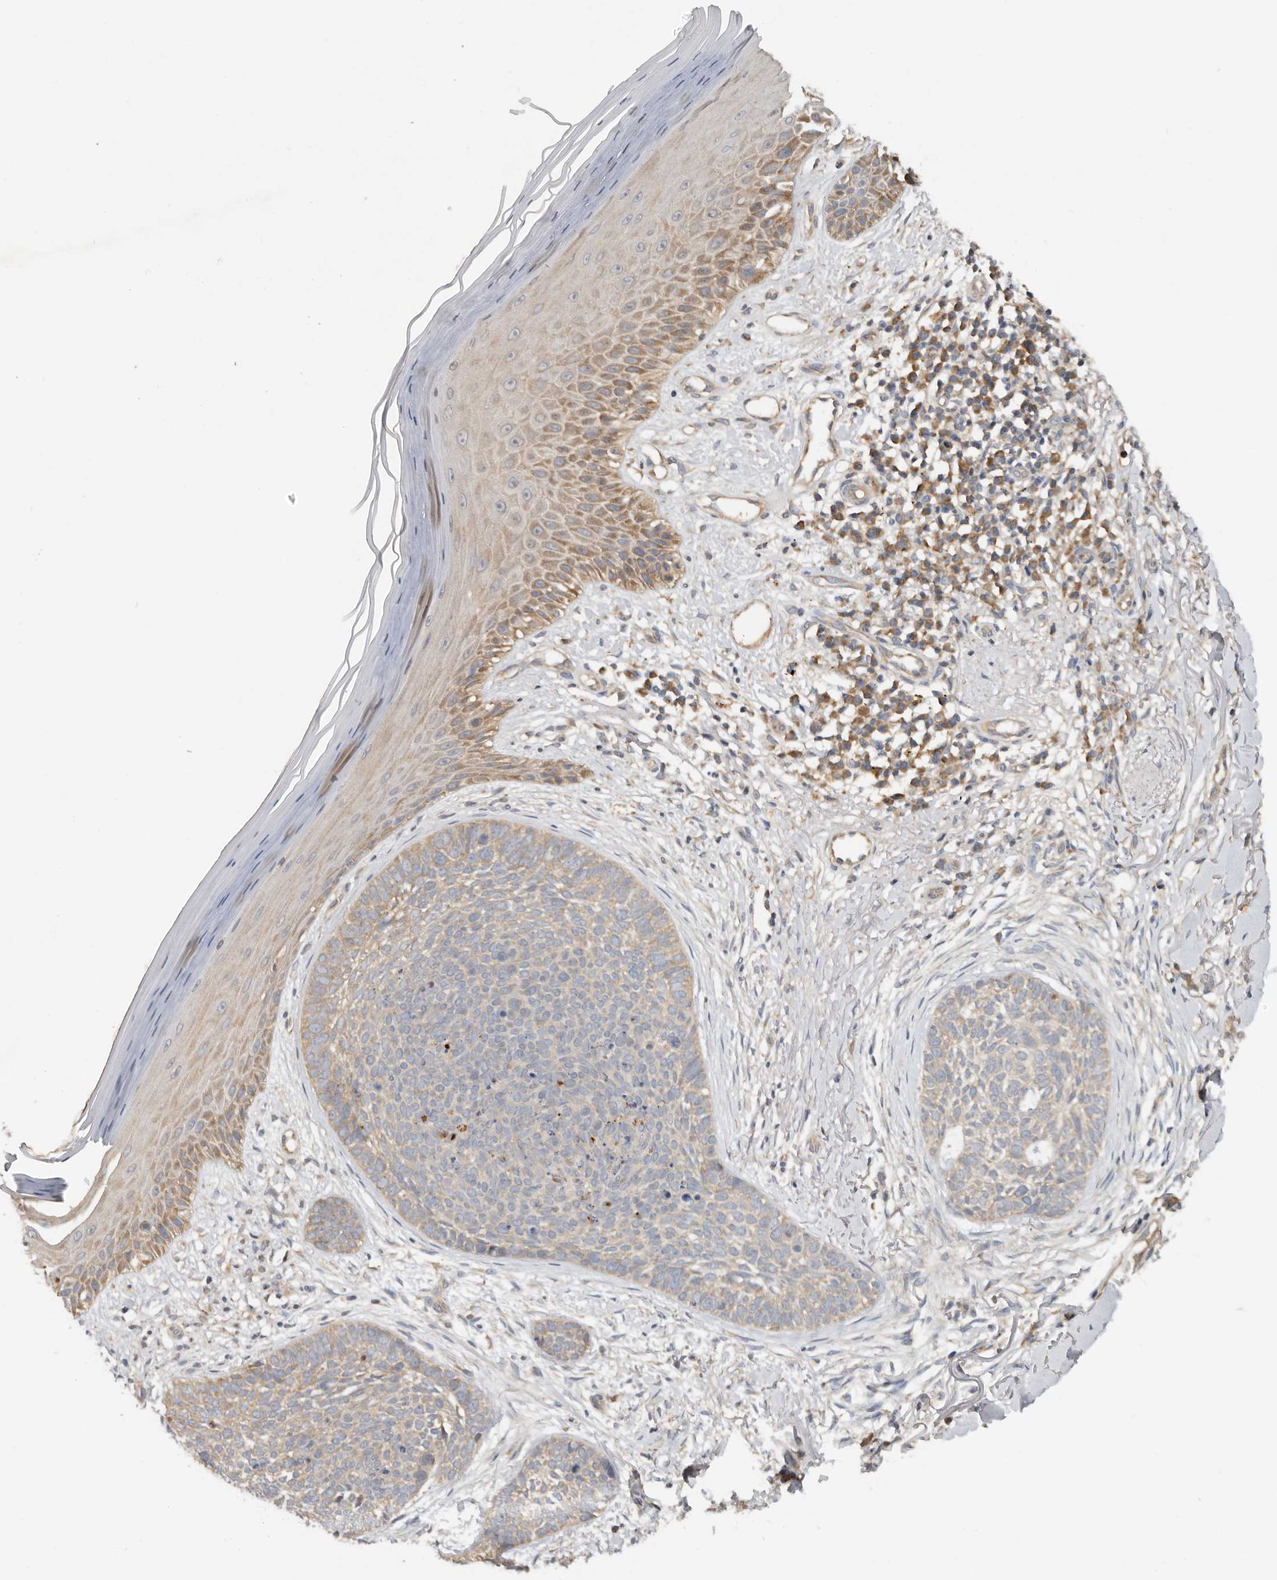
{"staining": {"intensity": "weak", "quantity": ">75%", "location": "cytoplasmic/membranous"}, "tissue": "skin cancer", "cell_type": "Tumor cells", "image_type": "cancer", "snomed": [{"axis": "morphology", "description": "Normal tissue, NOS"}, {"axis": "morphology", "description": "Basal cell carcinoma"}, {"axis": "topography", "description": "Skin"}], "caption": "Immunohistochemistry of skin cancer demonstrates low levels of weak cytoplasmic/membranous expression in about >75% of tumor cells.", "gene": "PPP1R42", "patient": {"sex": "male", "age": 67}}